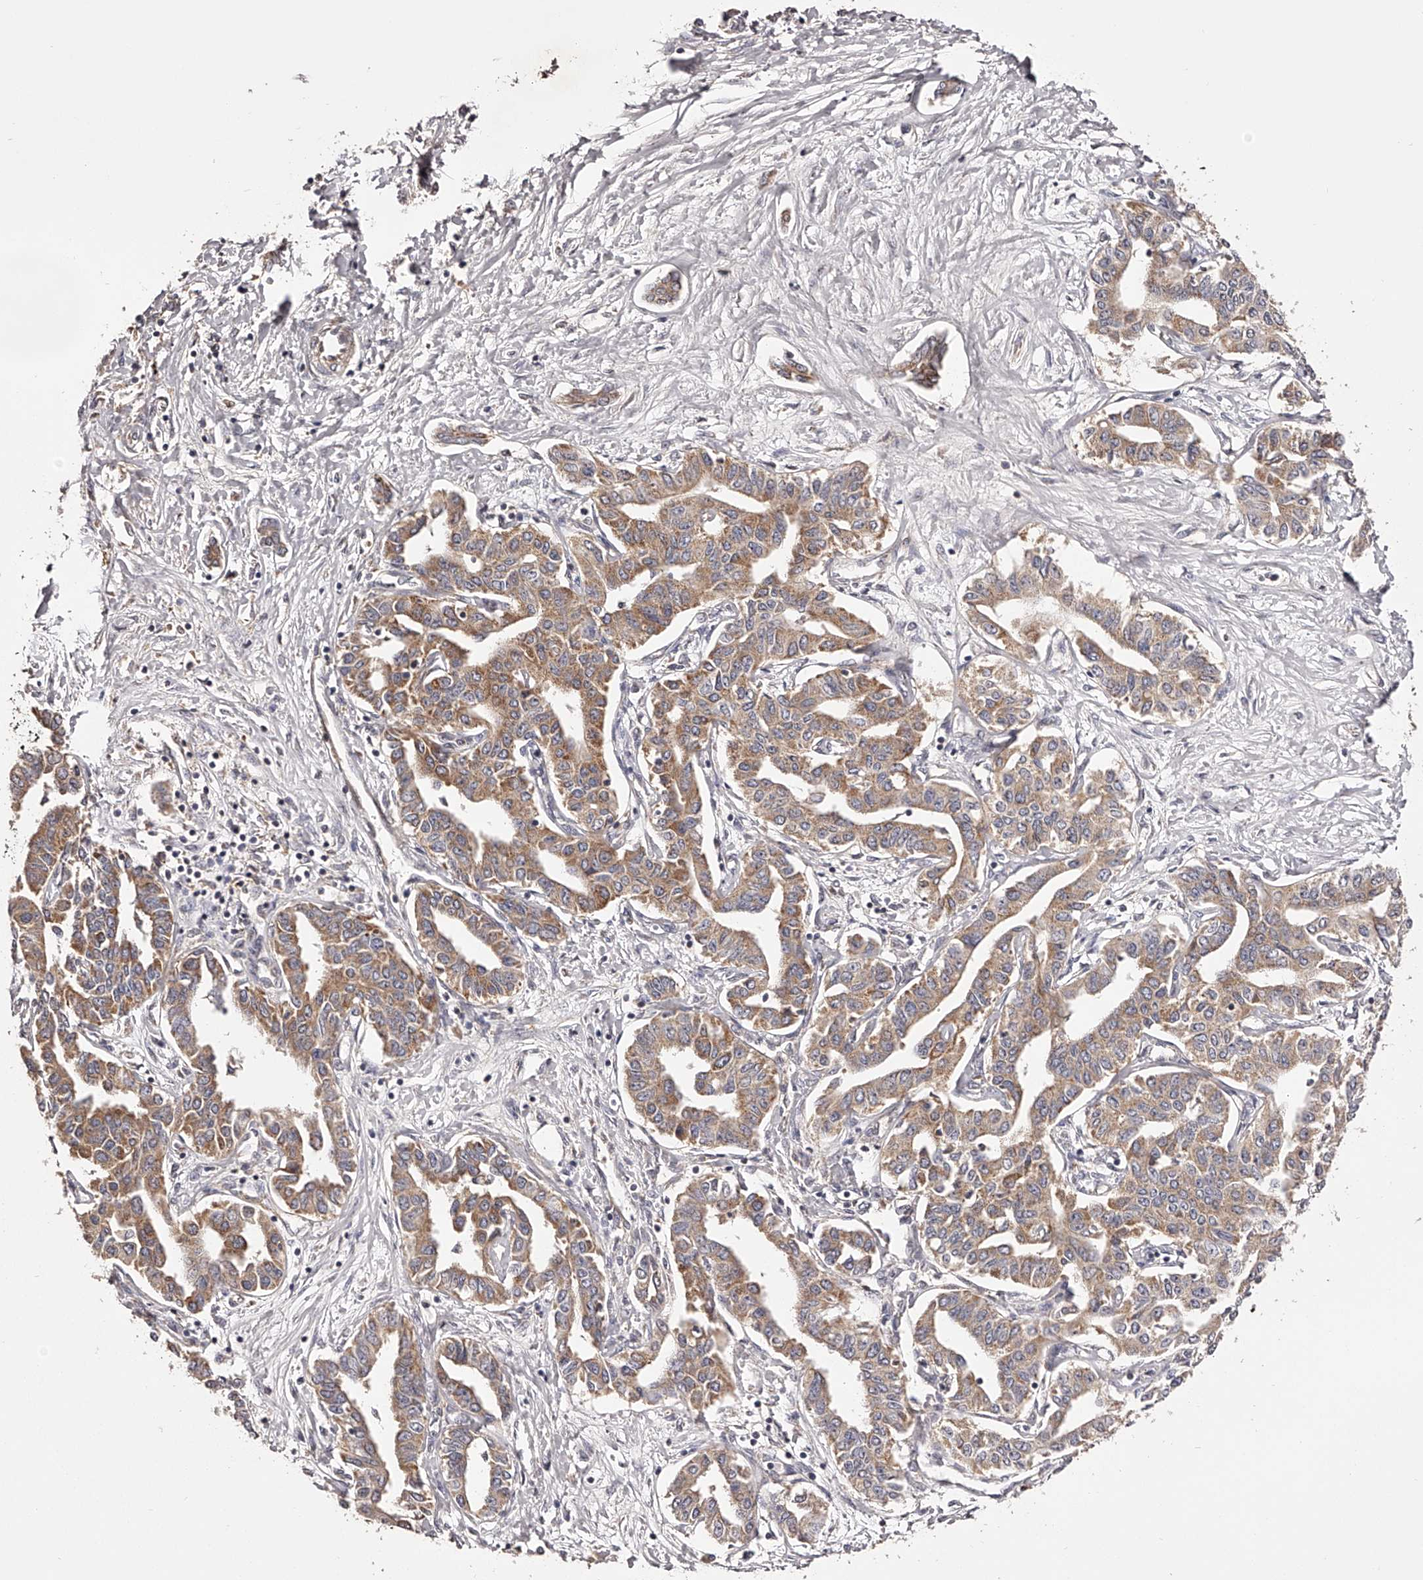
{"staining": {"intensity": "moderate", "quantity": ">75%", "location": "cytoplasmic/membranous"}, "tissue": "liver cancer", "cell_type": "Tumor cells", "image_type": "cancer", "snomed": [{"axis": "morphology", "description": "Cholangiocarcinoma"}, {"axis": "topography", "description": "Liver"}], "caption": "Liver cancer was stained to show a protein in brown. There is medium levels of moderate cytoplasmic/membranous staining in about >75% of tumor cells. The staining was performed using DAB to visualize the protein expression in brown, while the nuclei were stained in blue with hematoxylin (Magnification: 20x).", "gene": "ODF2L", "patient": {"sex": "male", "age": 59}}